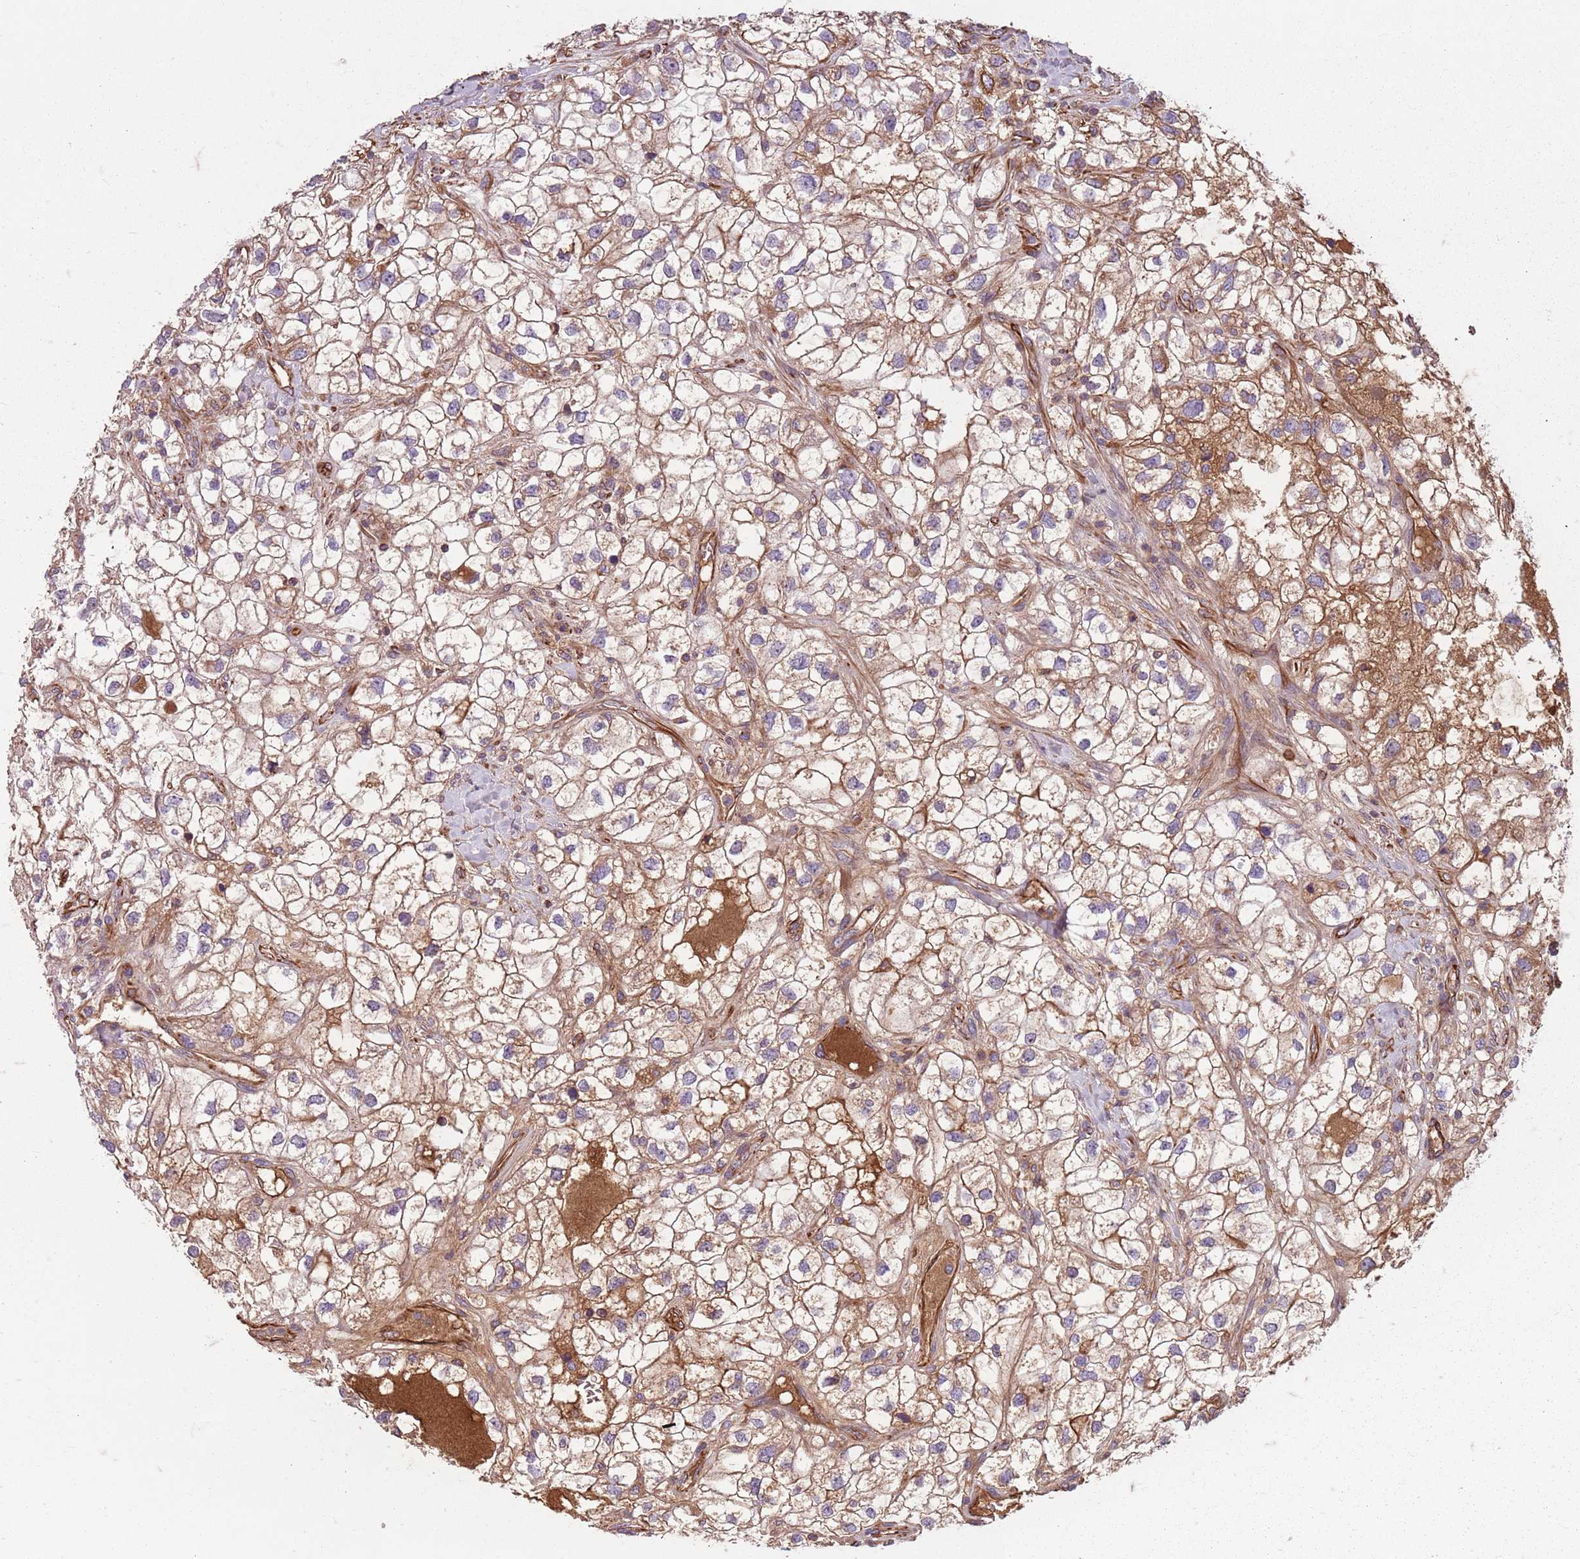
{"staining": {"intensity": "moderate", "quantity": "<25%", "location": "cytoplasmic/membranous"}, "tissue": "renal cancer", "cell_type": "Tumor cells", "image_type": "cancer", "snomed": [{"axis": "morphology", "description": "Adenocarcinoma, NOS"}, {"axis": "topography", "description": "Kidney"}], "caption": "A histopathology image of renal adenocarcinoma stained for a protein displays moderate cytoplasmic/membranous brown staining in tumor cells. Using DAB (3,3'-diaminobenzidine) (brown) and hematoxylin (blue) stains, captured at high magnification using brightfield microscopy.", "gene": "TAS2R38", "patient": {"sex": "male", "age": 59}}